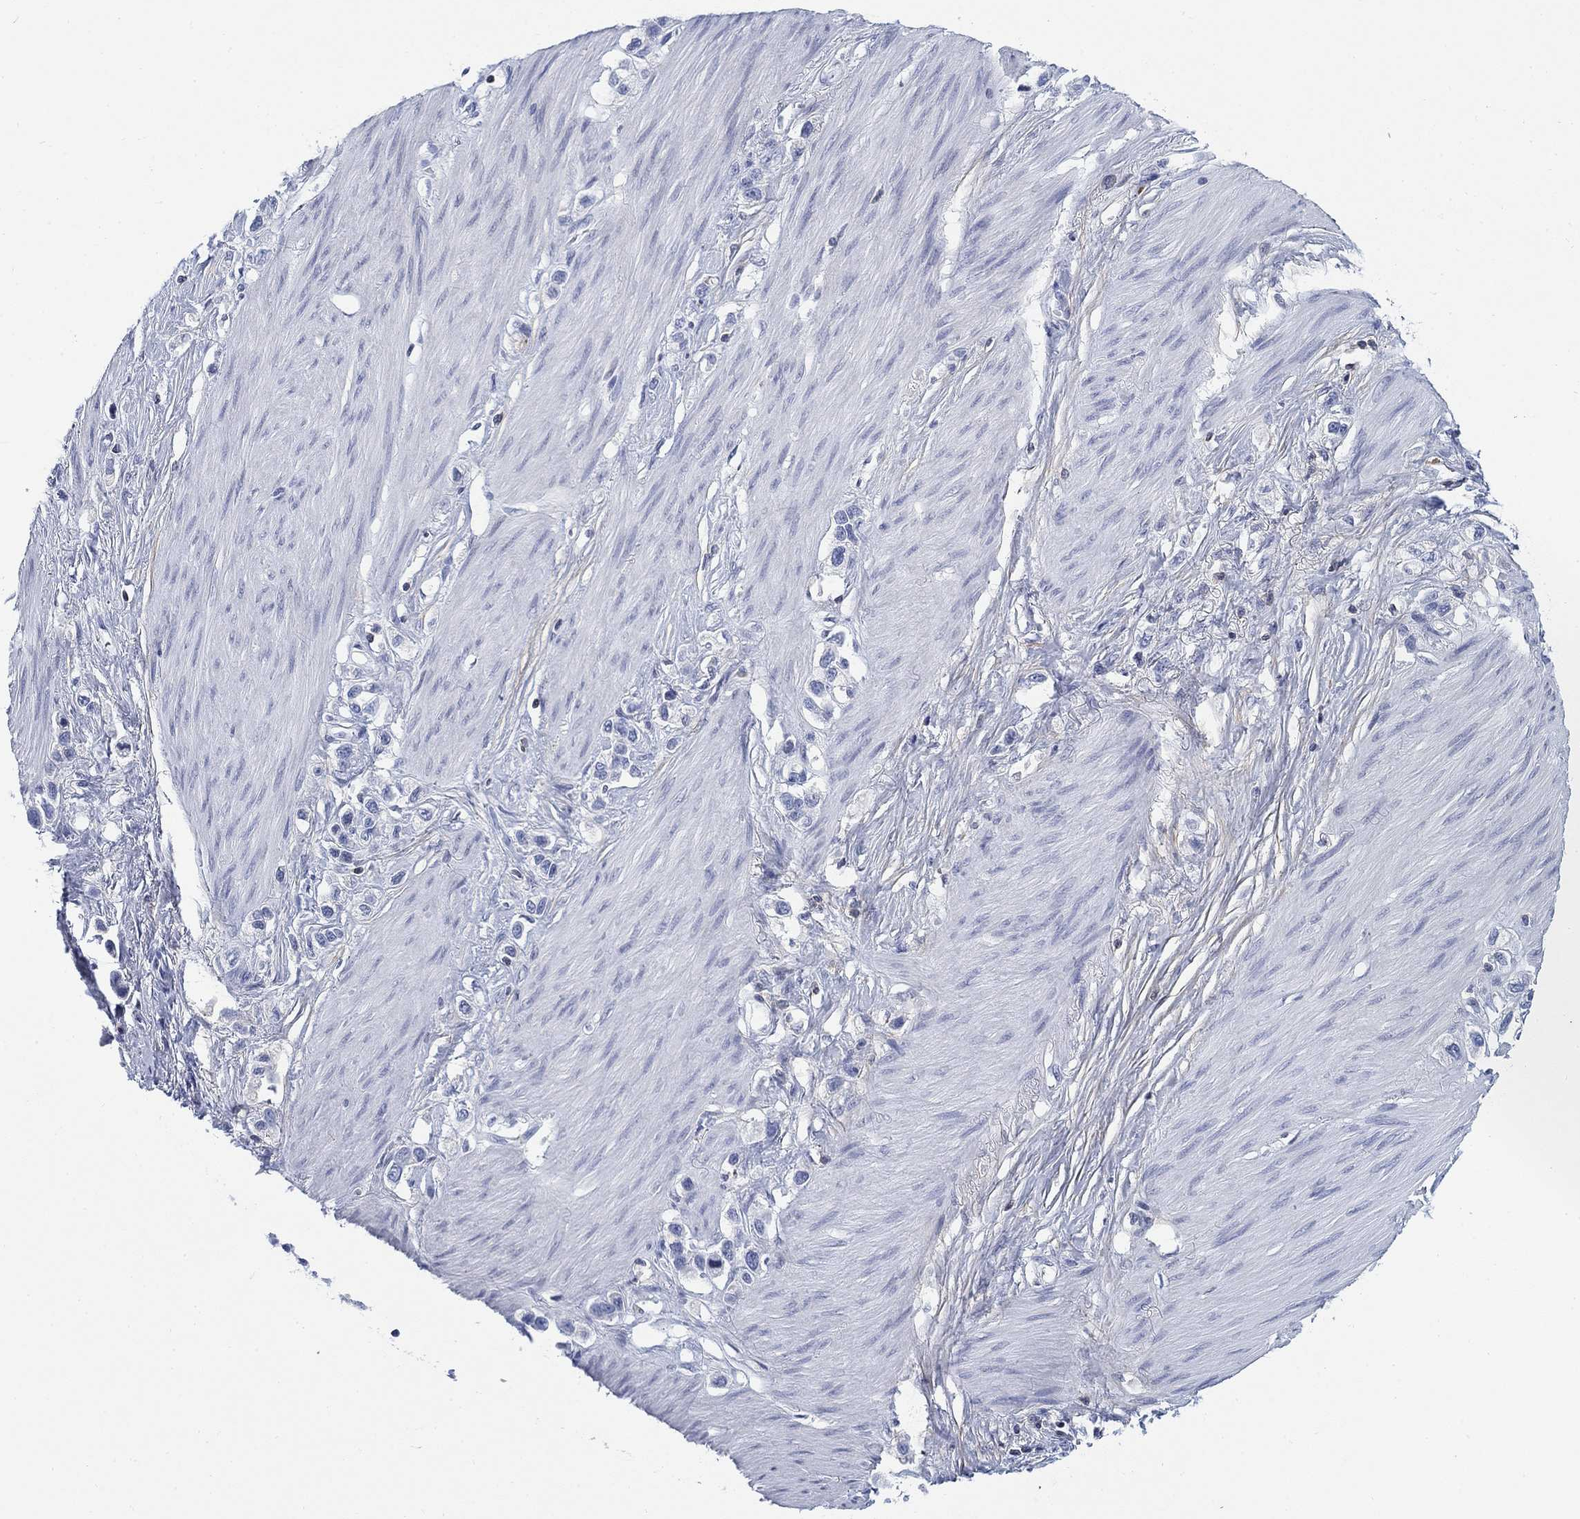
{"staining": {"intensity": "negative", "quantity": "none", "location": "none"}, "tissue": "stomach cancer", "cell_type": "Tumor cells", "image_type": "cancer", "snomed": [{"axis": "morphology", "description": "Normal tissue, NOS"}, {"axis": "morphology", "description": "Adenocarcinoma, NOS"}, {"axis": "morphology", "description": "Adenocarcinoma, High grade"}, {"axis": "topography", "description": "Stomach, upper"}, {"axis": "topography", "description": "Stomach"}], "caption": "Tumor cells show no significant expression in stomach adenocarcinoma (high-grade). (Brightfield microscopy of DAB IHC at high magnification).", "gene": "FYB1", "patient": {"sex": "female", "age": 65}}